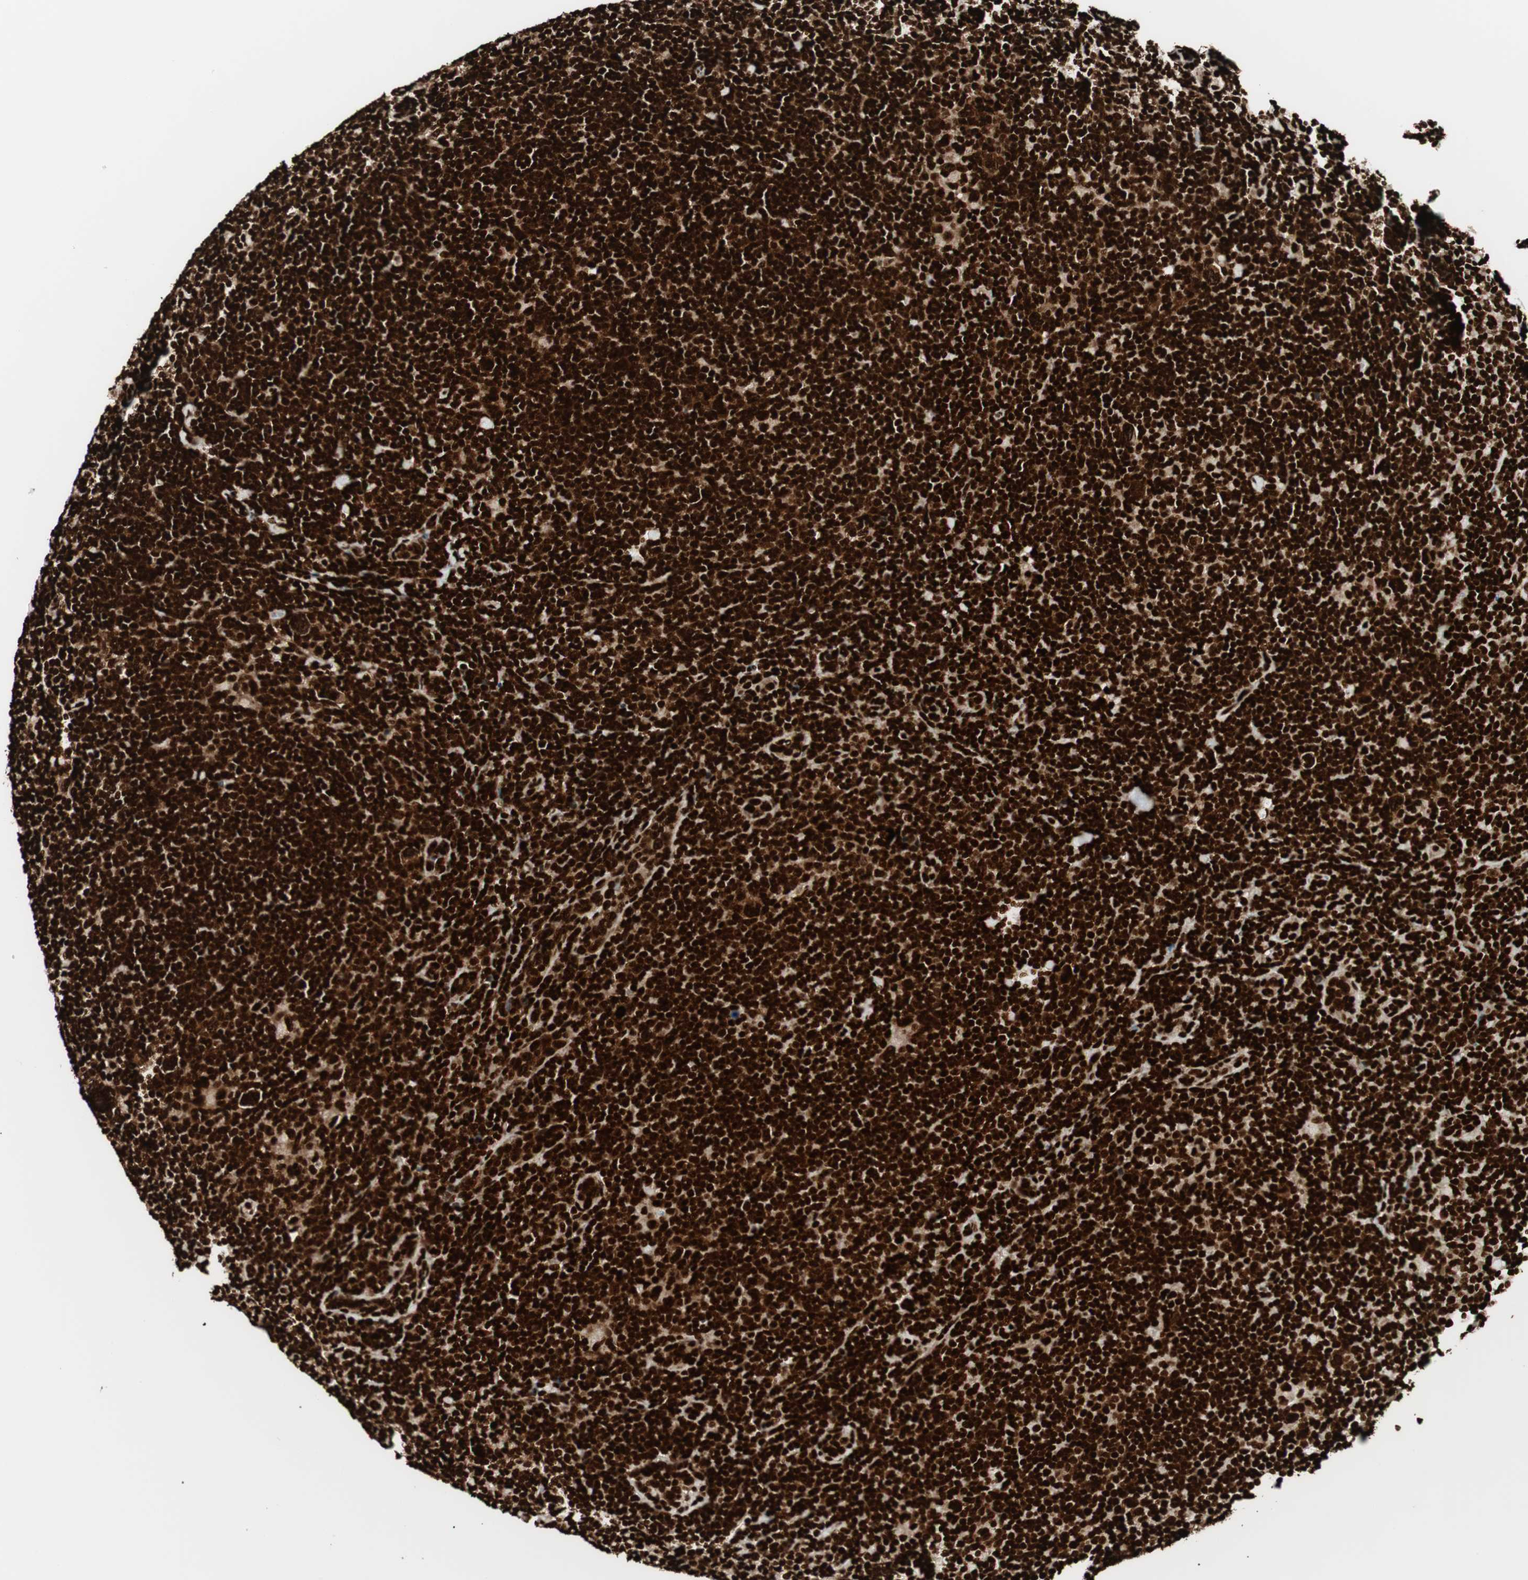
{"staining": {"intensity": "strong", "quantity": ">75%", "location": "nuclear"}, "tissue": "lymphoma", "cell_type": "Tumor cells", "image_type": "cancer", "snomed": [{"axis": "morphology", "description": "Hodgkin's disease, NOS"}, {"axis": "topography", "description": "Lymph node"}], "caption": "Immunohistochemistry histopathology image of neoplastic tissue: Hodgkin's disease stained using IHC demonstrates high levels of strong protein expression localized specifically in the nuclear of tumor cells, appearing as a nuclear brown color.", "gene": "EWSR1", "patient": {"sex": "female", "age": 57}}